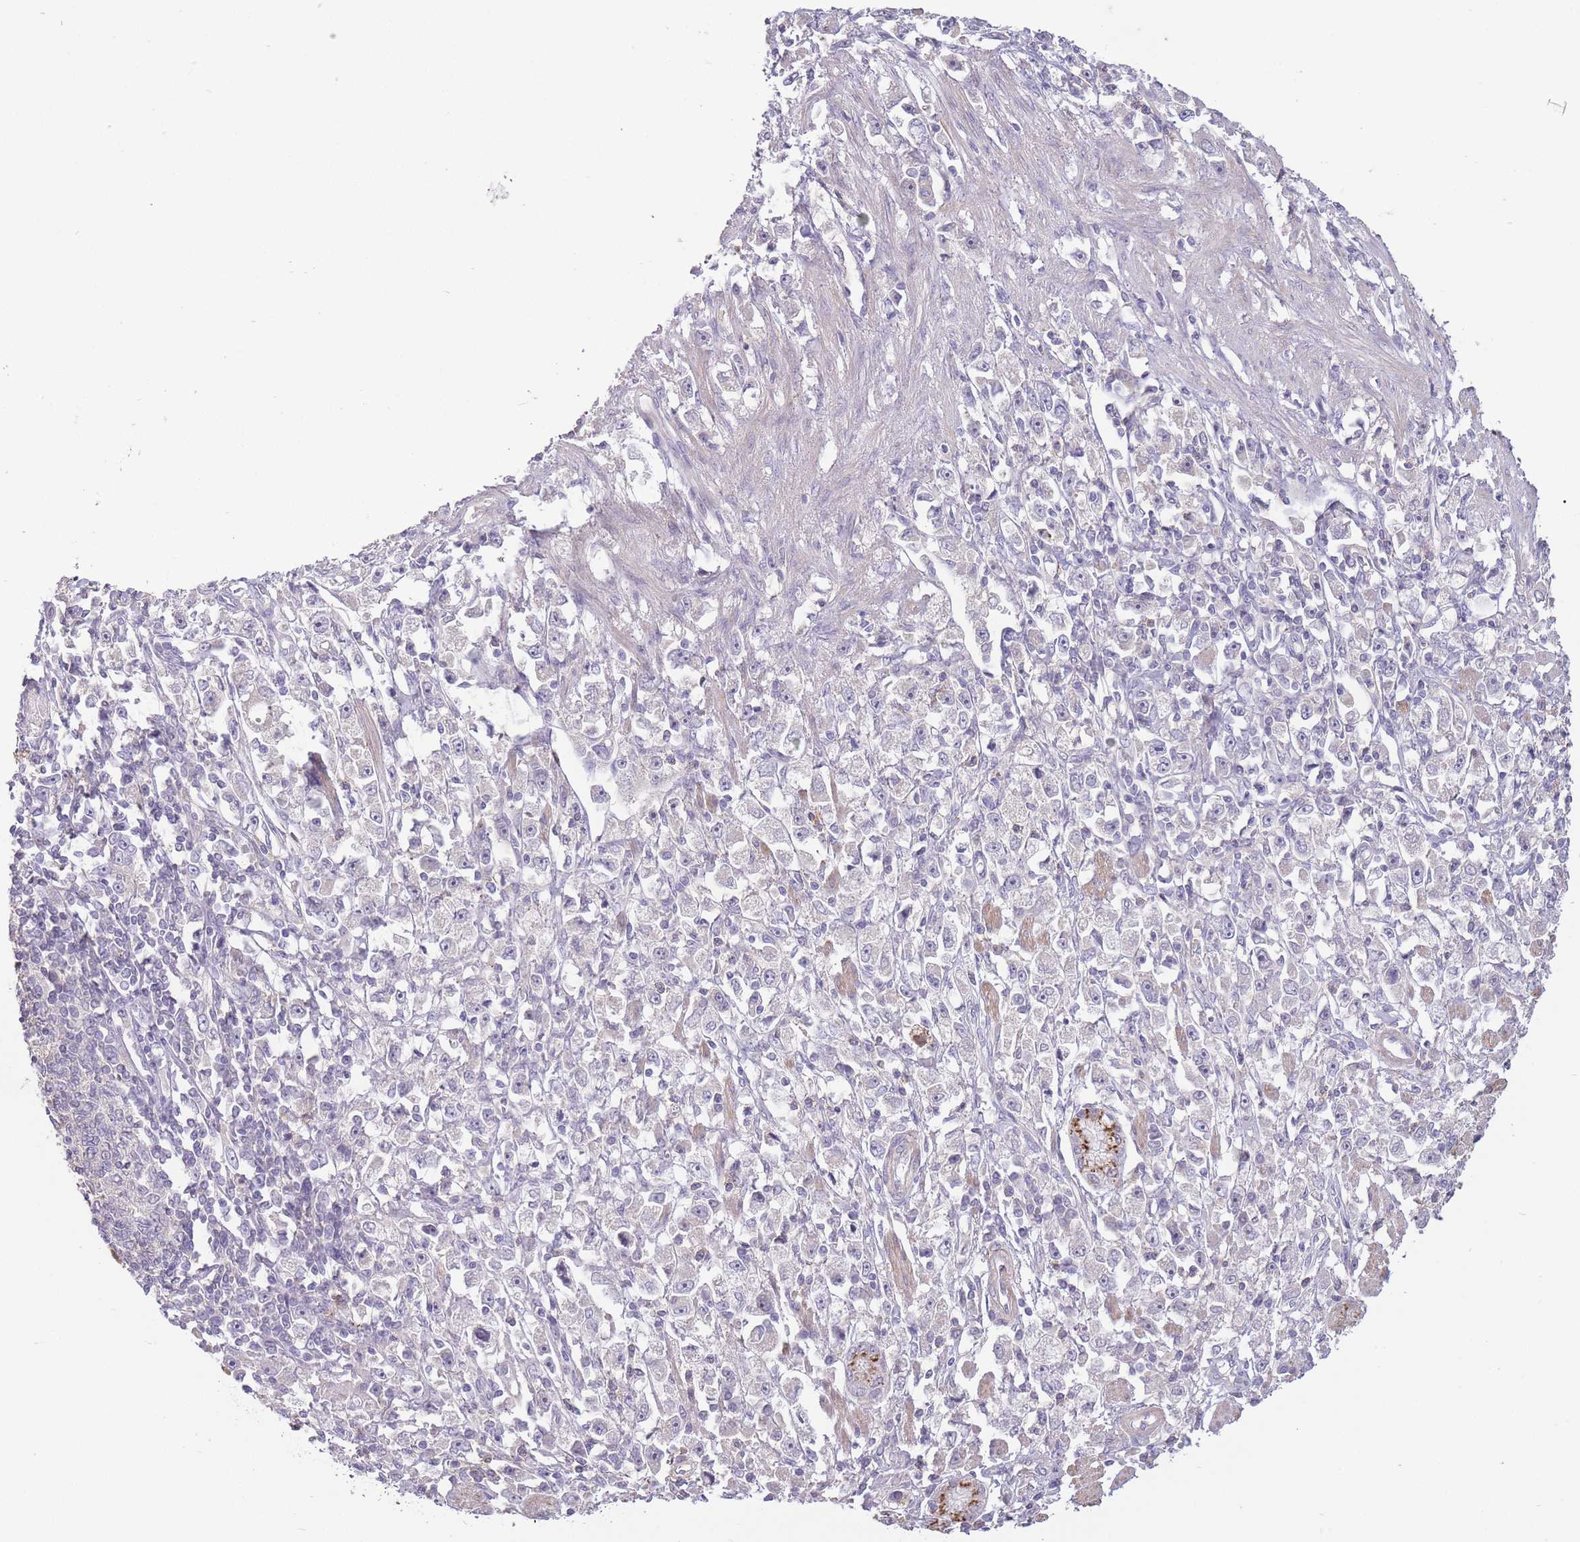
{"staining": {"intensity": "negative", "quantity": "none", "location": "none"}, "tissue": "stomach cancer", "cell_type": "Tumor cells", "image_type": "cancer", "snomed": [{"axis": "morphology", "description": "Adenocarcinoma, NOS"}, {"axis": "topography", "description": "Stomach"}], "caption": "Immunohistochemistry micrograph of neoplastic tissue: stomach cancer (adenocarcinoma) stained with DAB shows no significant protein staining in tumor cells.", "gene": "ZNF304", "patient": {"sex": "female", "age": 59}}